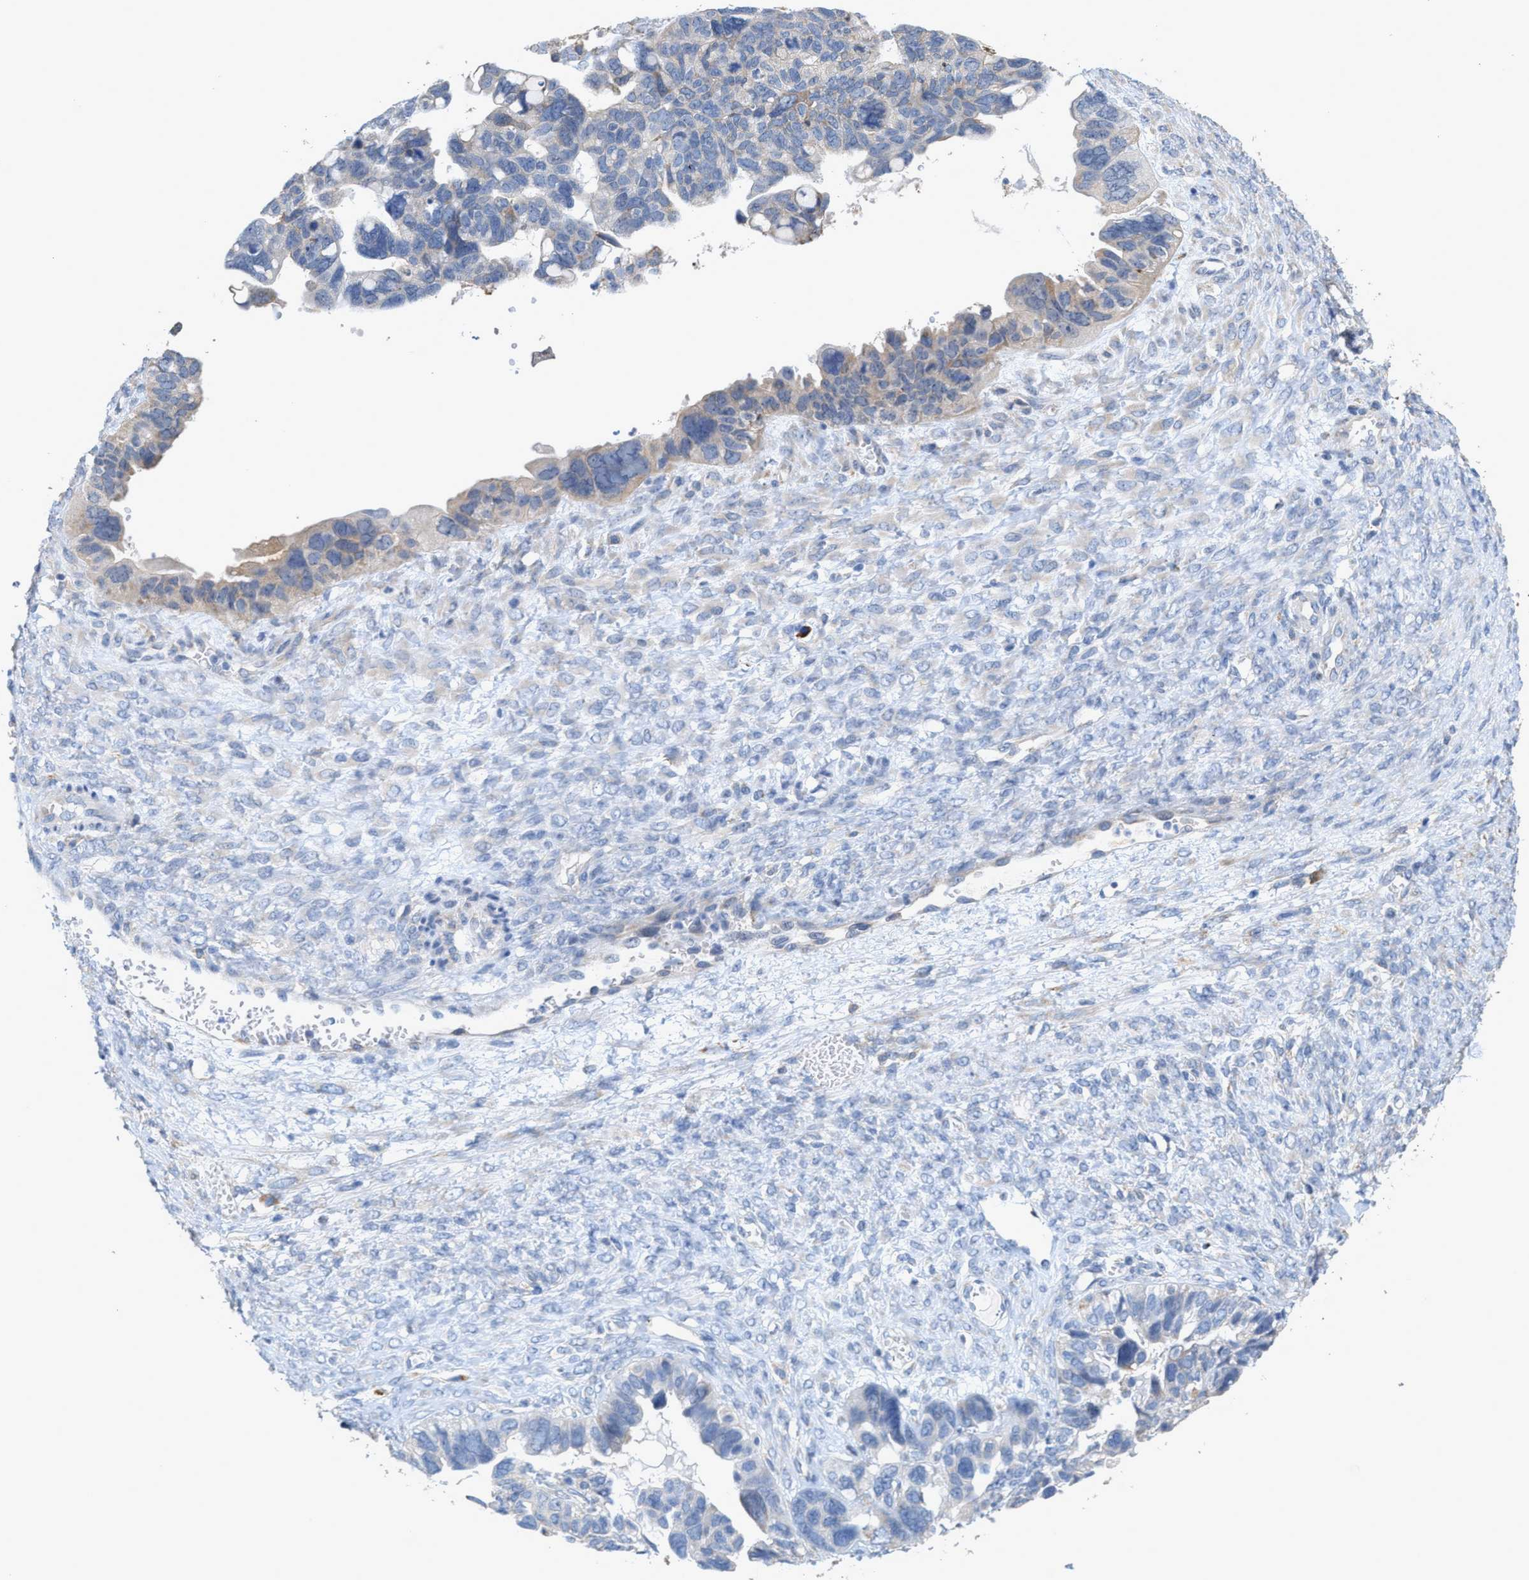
{"staining": {"intensity": "weak", "quantity": "<25%", "location": "cytoplasmic/membranous"}, "tissue": "ovarian cancer", "cell_type": "Tumor cells", "image_type": "cancer", "snomed": [{"axis": "morphology", "description": "Cystadenocarcinoma, serous, NOS"}, {"axis": "topography", "description": "Ovary"}], "caption": "Histopathology image shows no protein staining in tumor cells of ovarian cancer tissue.", "gene": "RYR2", "patient": {"sex": "female", "age": 79}}